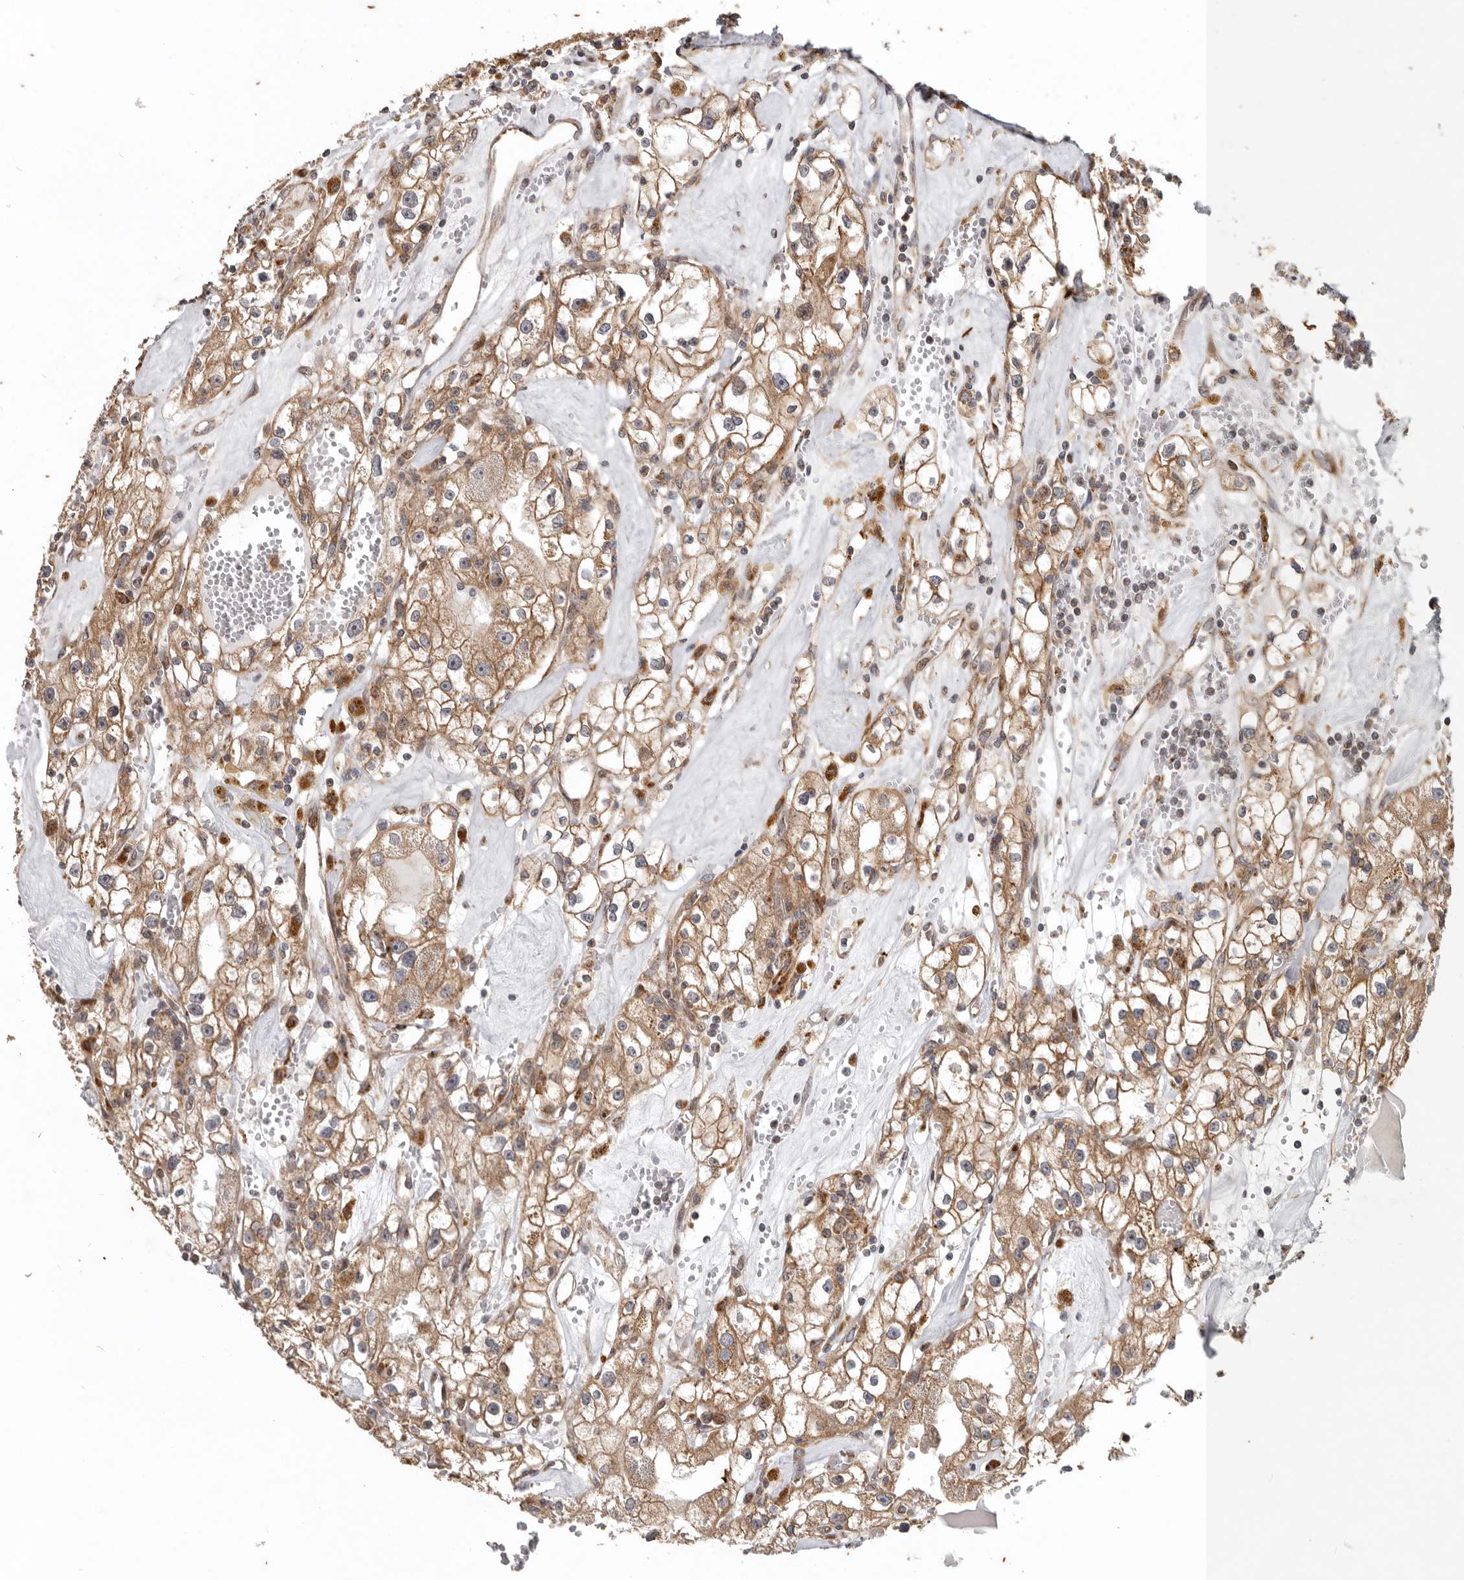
{"staining": {"intensity": "moderate", "quantity": ">75%", "location": "cytoplasmic/membranous"}, "tissue": "renal cancer", "cell_type": "Tumor cells", "image_type": "cancer", "snomed": [{"axis": "morphology", "description": "Adenocarcinoma, NOS"}, {"axis": "topography", "description": "Kidney"}], "caption": "DAB immunohistochemical staining of human renal cancer (adenocarcinoma) demonstrates moderate cytoplasmic/membranous protein positivity in about >75% of tumor cells.", "gene": "MRPS10", "patient": {"sex": "male", "age": 56}}